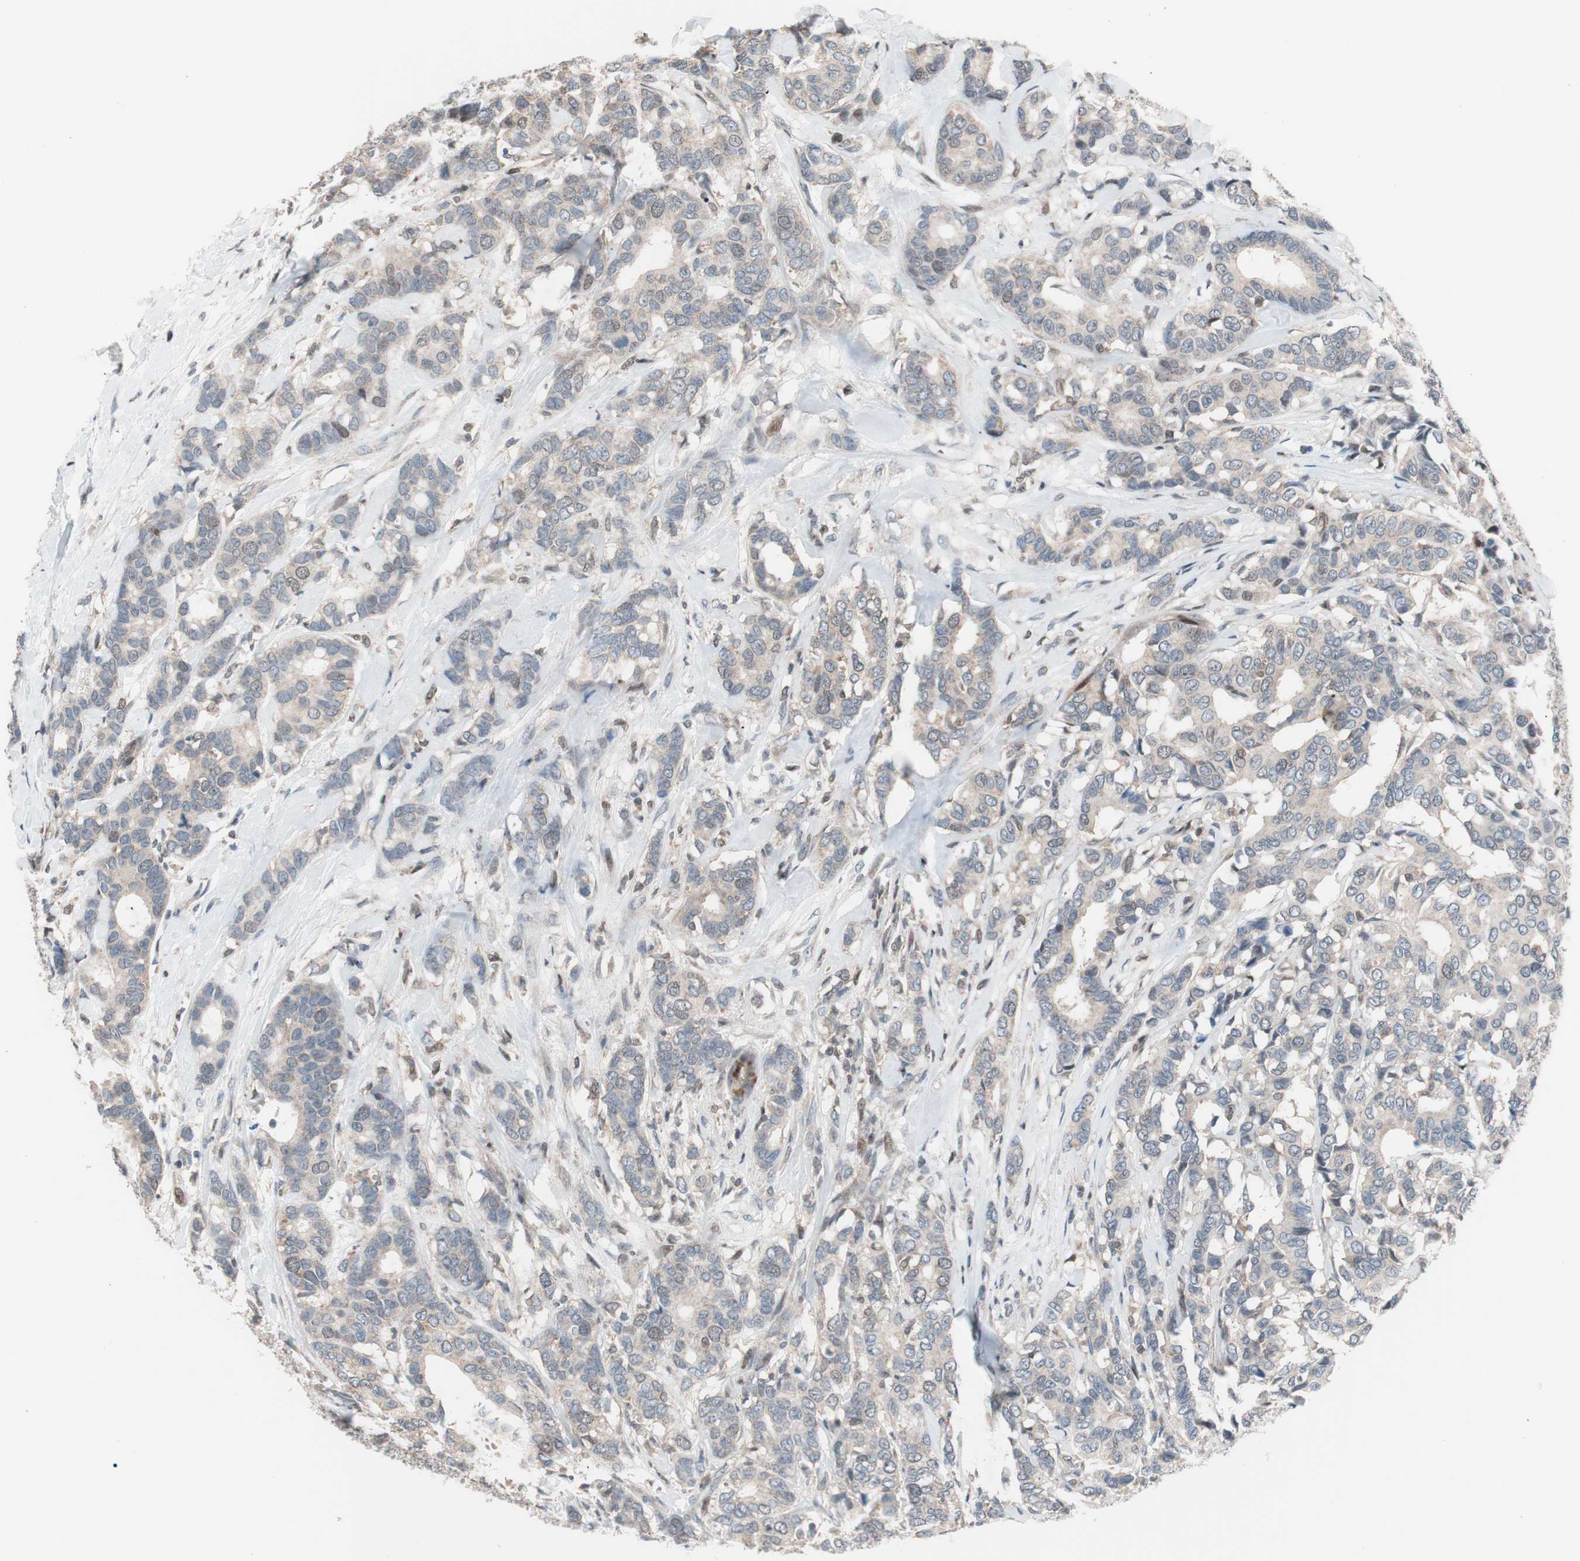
{"staining": {"intensity": "negative", "quantity": "none", "location": "none"}, "tissue": "breast cancer", "cell_type": "Tumor cells", "image_type": "cancer", "snomed": [{"axis": "morphology", "description": "Duct carcinoma"}, {"axis": "topography", "description": "Breast"}], "caption": "This is an immunohistochemistry image of human breast cancer. There is no expression in tumor cells.", "gene": "POLH", "patient": {"sex": "female", "age": 87}}